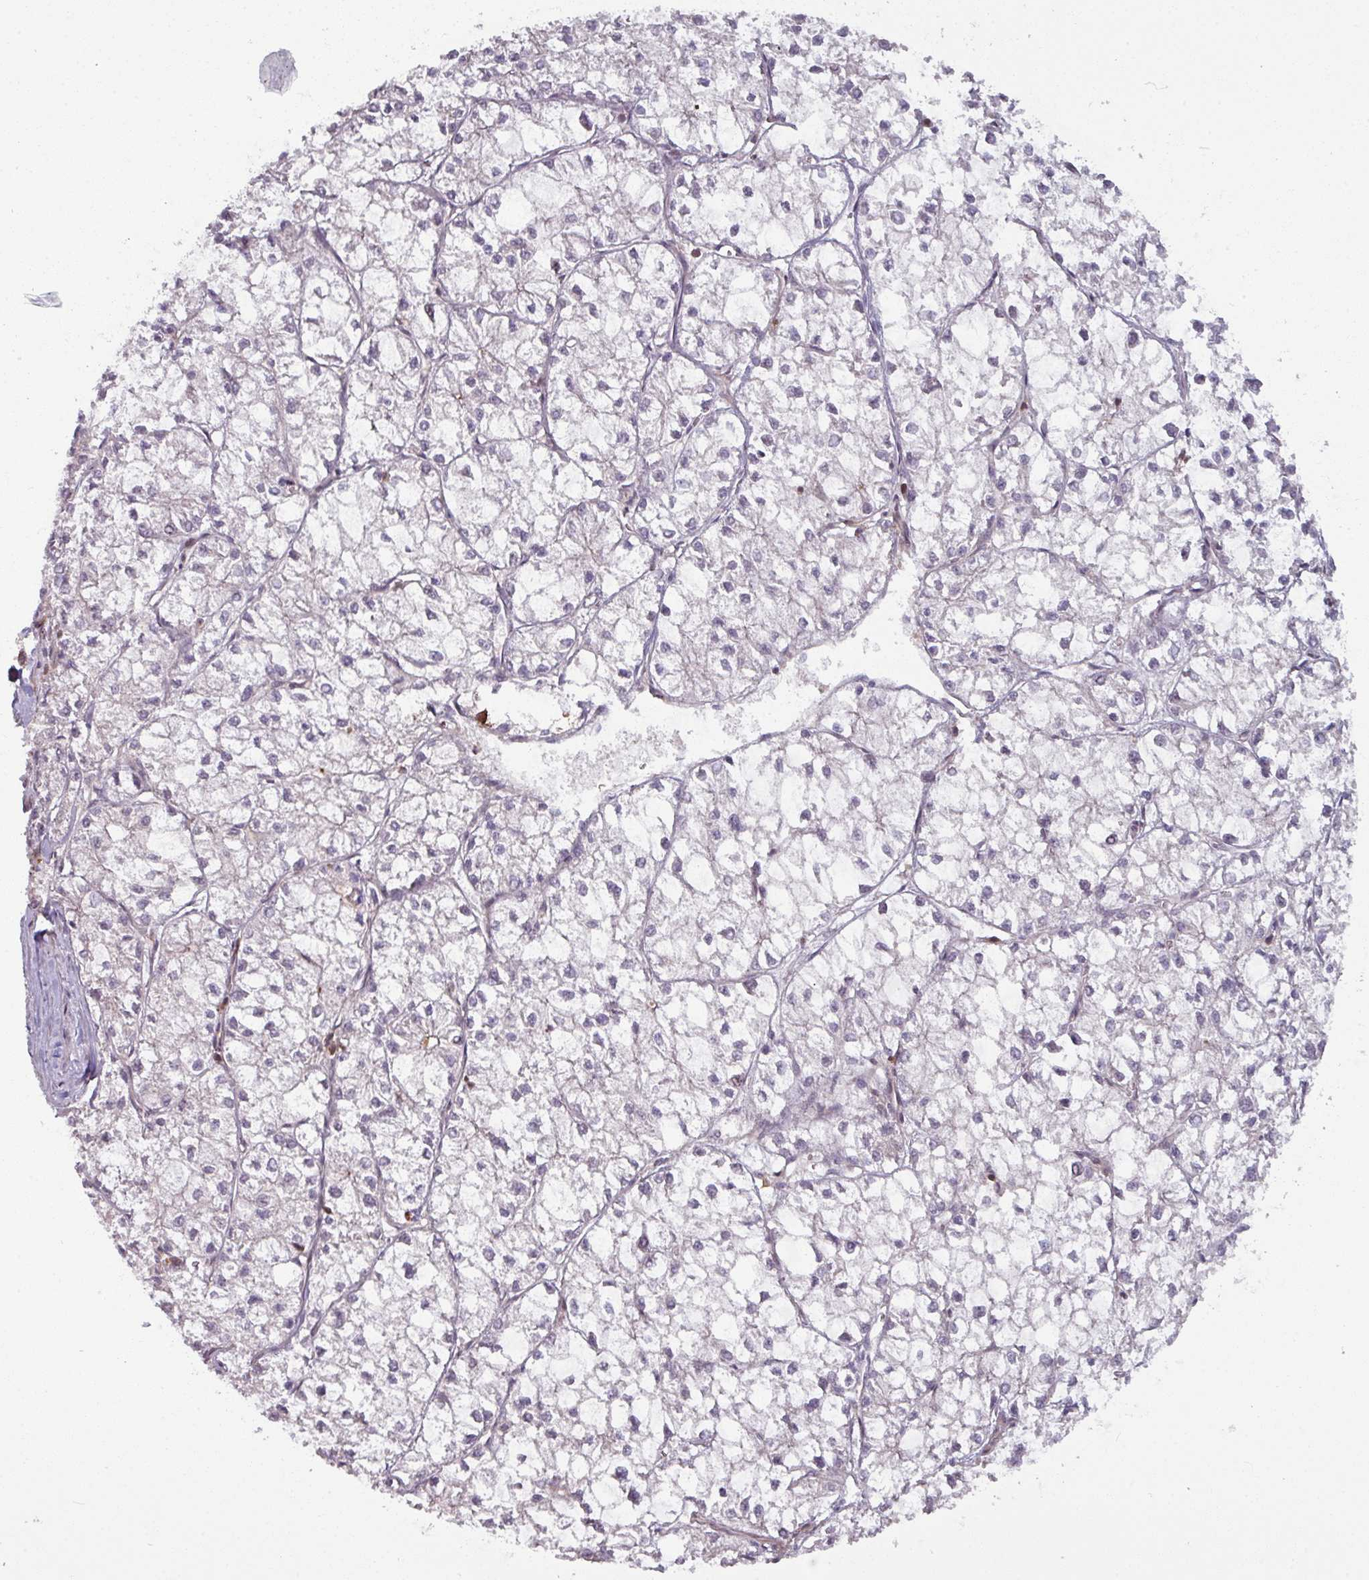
{"staining": {"intensity": "negative", "quantity": "none", "location": "none"}, "tissue": "liver cancer", "cell_type": "Tumor cells", "image_type": "cancer", "snomed": [{"axis": "morphology", "description": "Carcinoma, Hepatocellular, NOS"}, {"axis": "topography", "description": "Liver"}], "caption": "Hepatocellular carcinoma (liver) was stained to show a protein in brown. There is no significant positivity in tumor cells.", "gene": "TUSC3", "patient": {"sex": "female", "age": 43}}